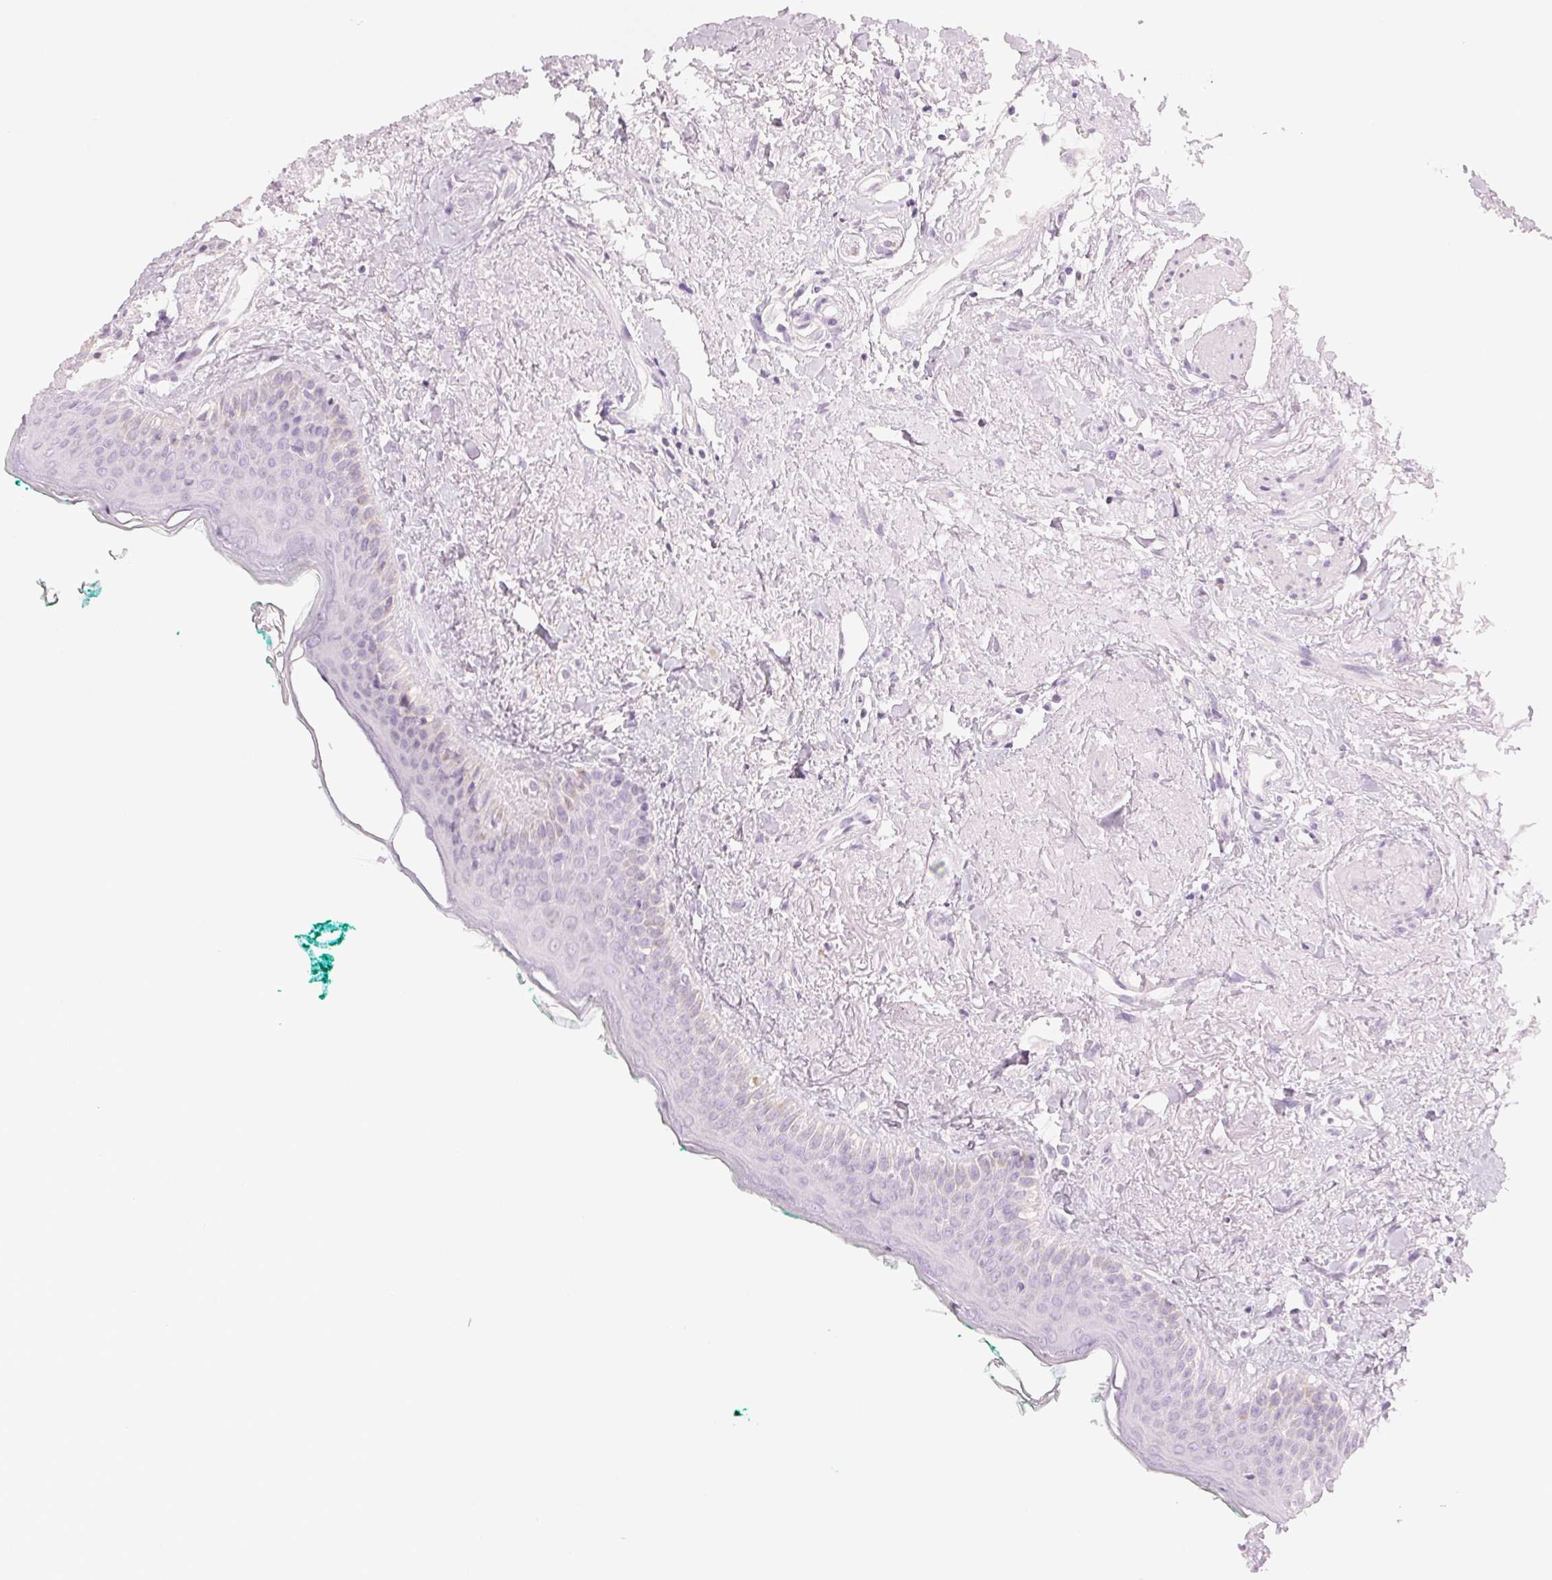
{"staining": {"intensity": "negative", "quantity": "none", "location": "none"}, "tissue": "oral mucosa", "cell_type": "Squamous epithelial cells", "image_type": "normal", "snomed": [{"axis": "morphology", "description": "Normal tissue, NOS"}, {"axis": "topography", "description": "Oral tissue"}], "caption": "Immunohistochemistry of unremarkable human oral mucosa exhibits no staining in squamous epithelial cells. (Stains: DAB (3,3'-diaminobenzidine) immunohistochemistry (IHC) with hematoxylin counter stain, Microscopy: brightfield microscopy at high magnification).", "gene": "HOXB13", "patient": {"sex": "female", "age": 70}}